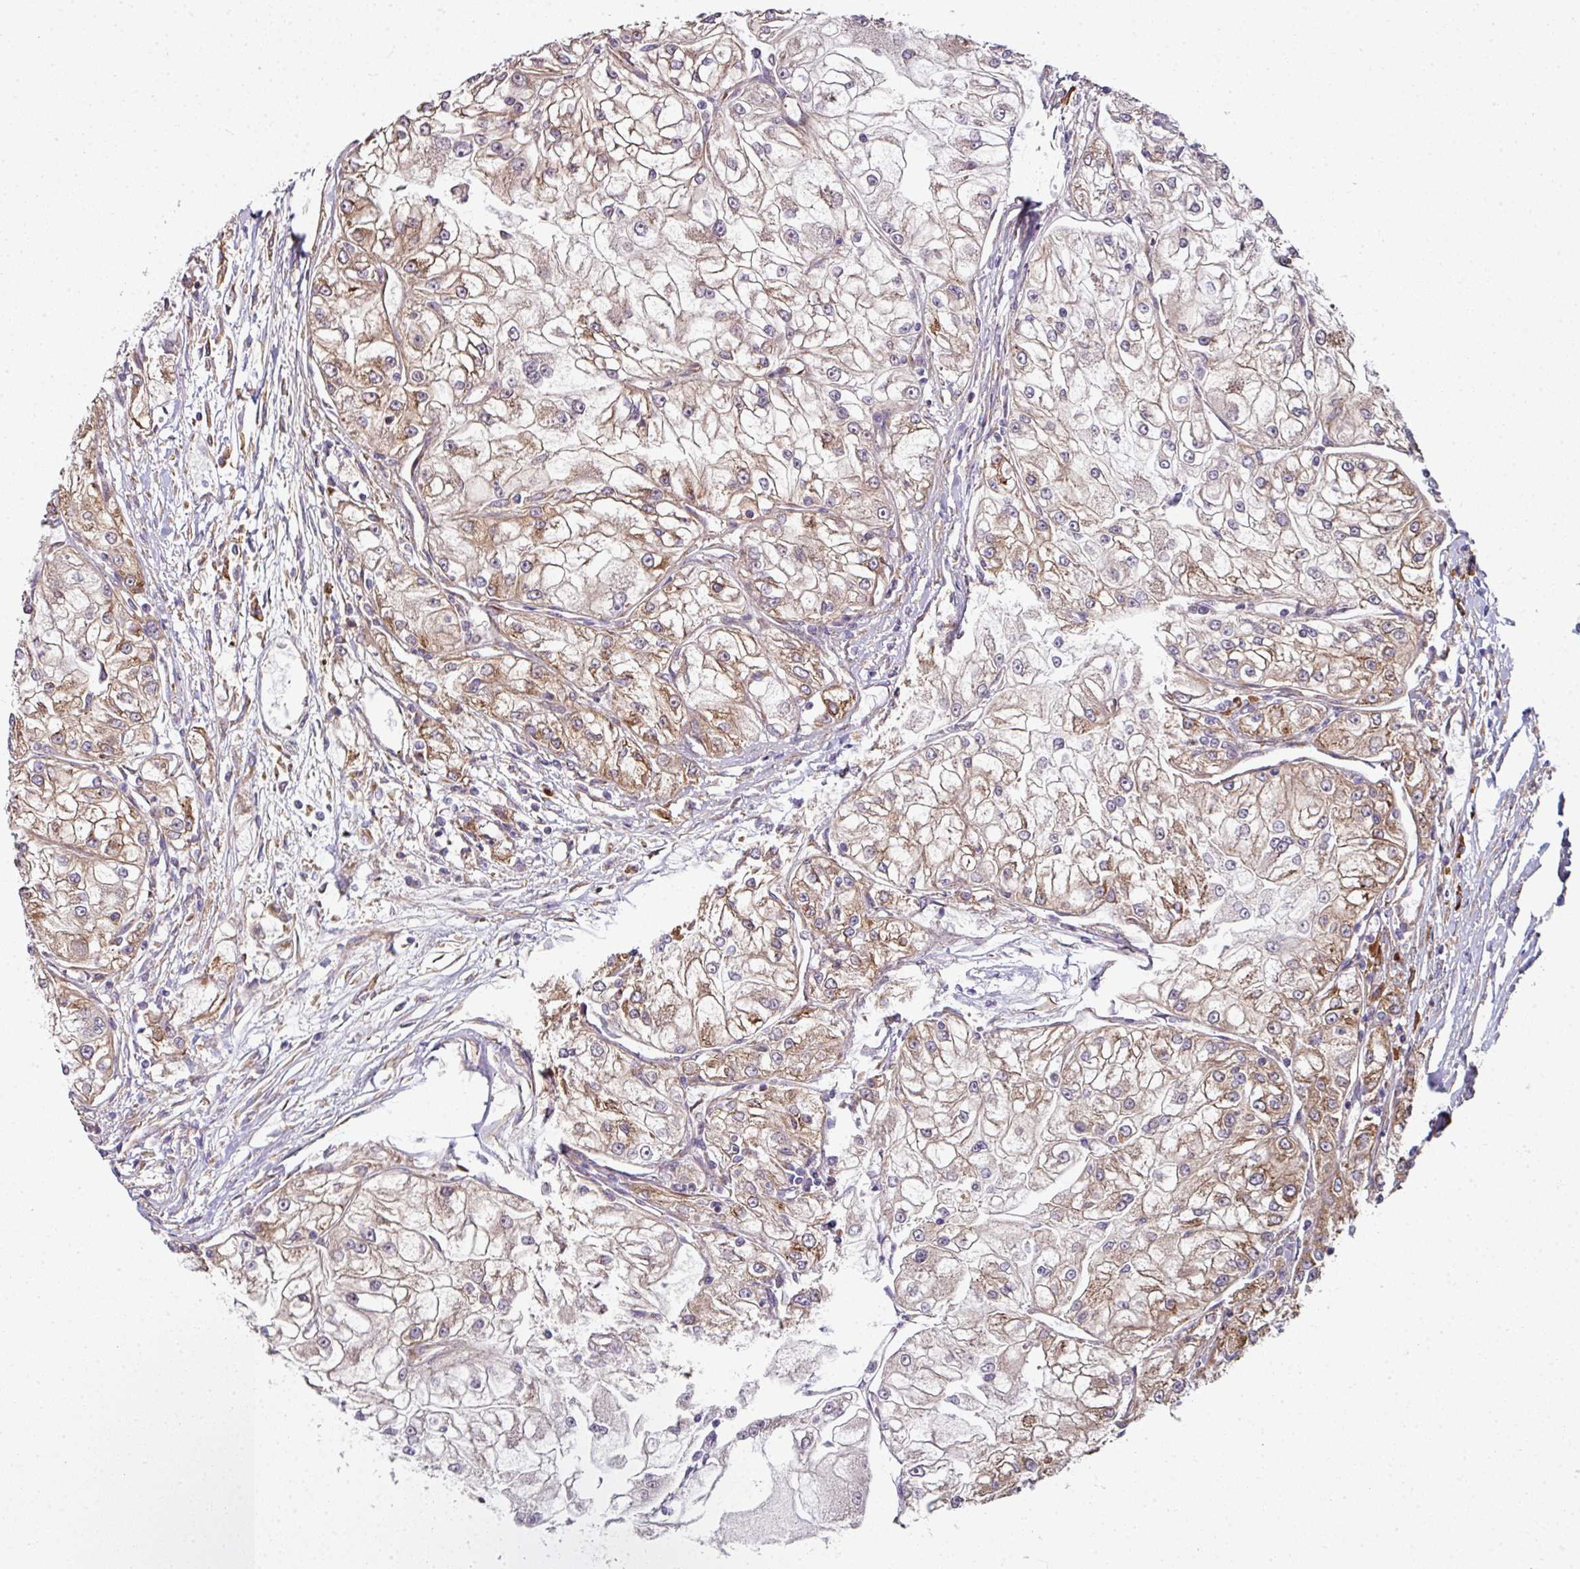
{"staining": {"intensity": "moderate", "quantity": ">75%", "location": "cytoplasmic/membranous"}, "tissue": "renal cancer", "cell_type": "Tumor cells", "image_type": "cancer", "snomed": [{"axis": "morphology", "description": "Adenocarcinoma, NOS"}, {"axis": "topography", "description": "Kidney"}], "caption": "Protein expression analysis of adenocarcinoma (renal) displays moderate cytoplasmic/membranous positivity in approximately >75% of tumor cells.", "gene": "FAT4", "patient": {"sex": "female", "age": 72}}